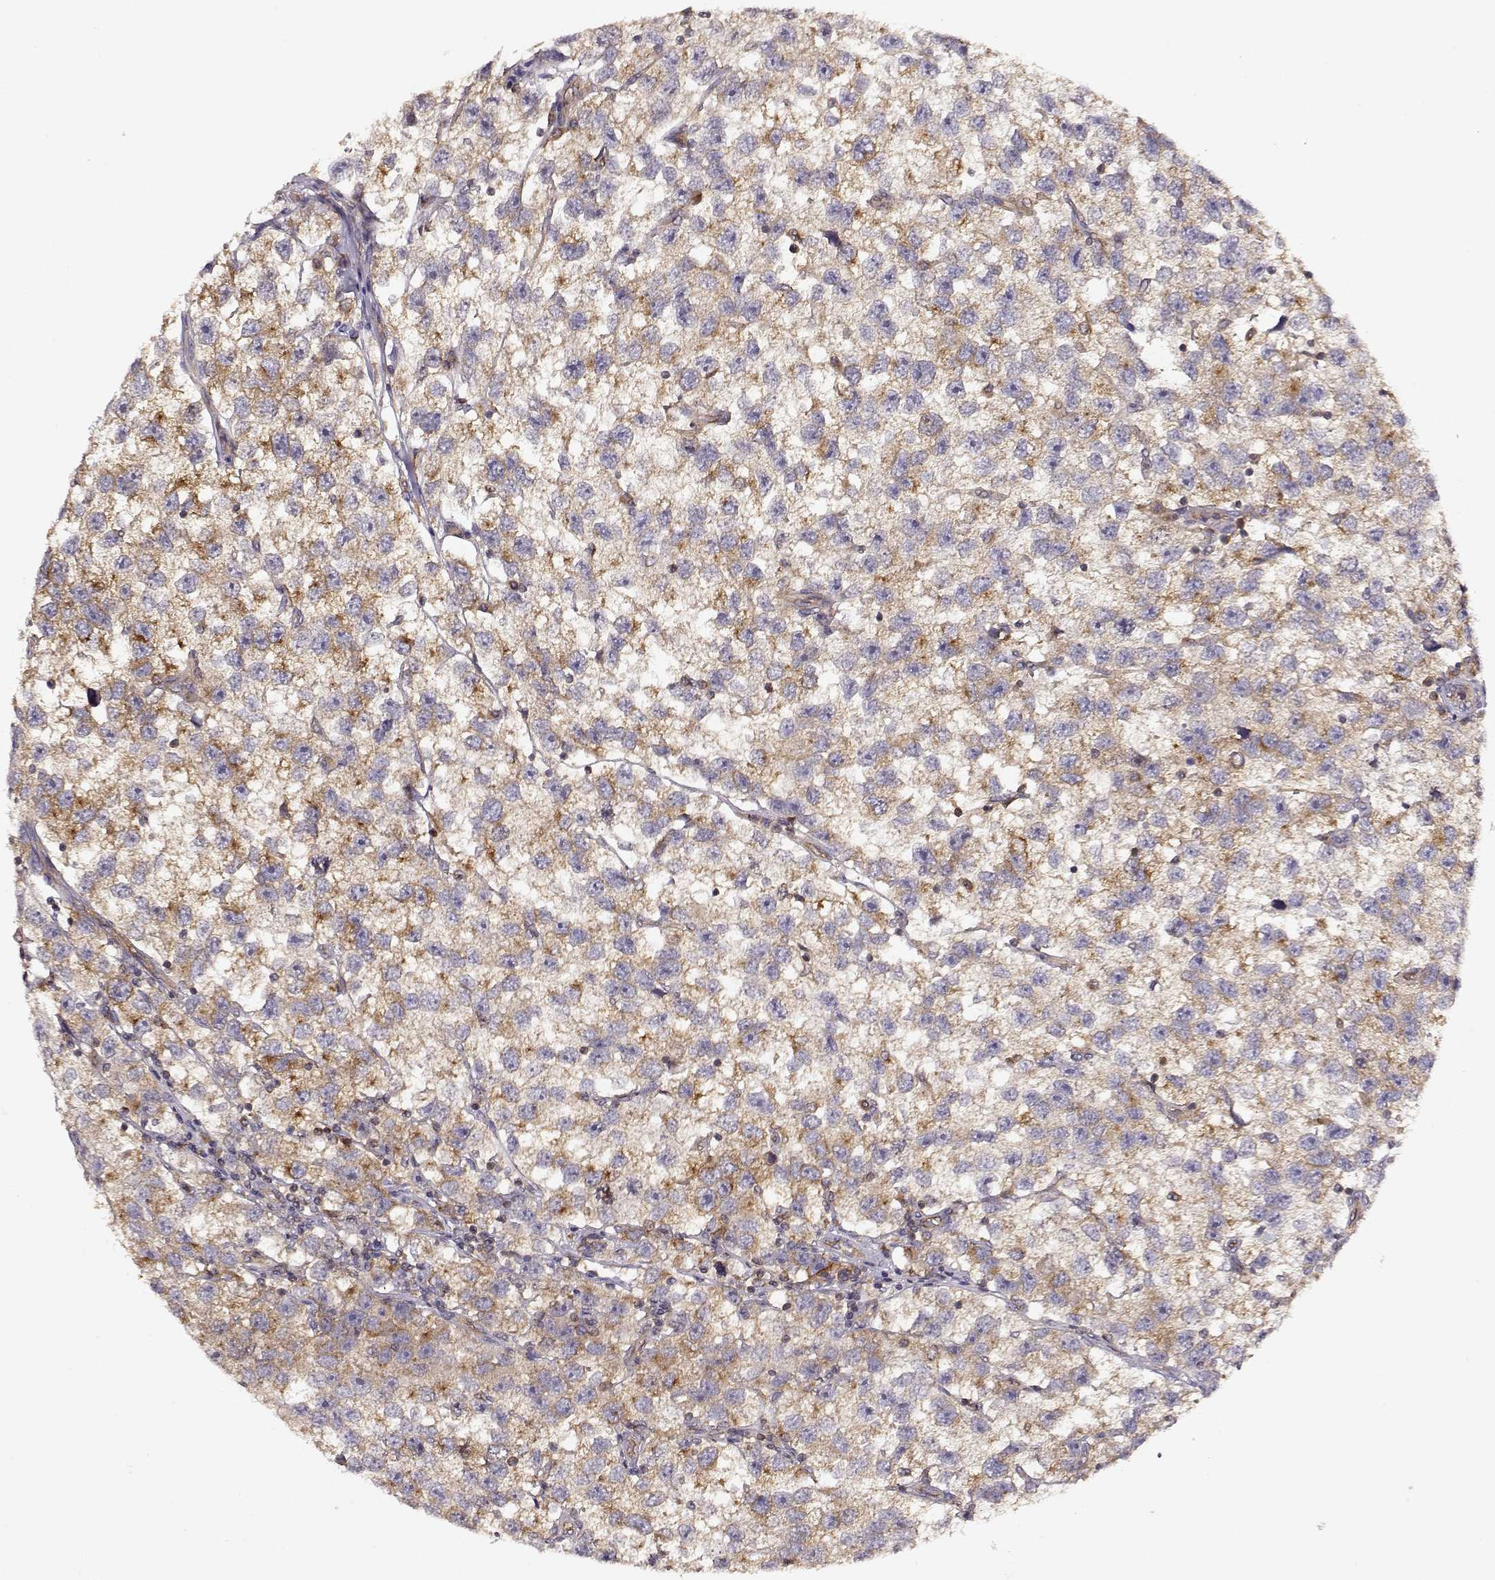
{"staining": {"intensity": "moderate", "quantity": "<25%", "location": "cytoplasmic/membranous"}, "tissue": "testis cancer", "cell_type": "Tumor cells", "image_type": "cancer", "snomed": [{"axis": "morphology", "description": "Seminoma, NOS"}, {"axis": "topography", "description": "Testis"}], "caption": "The photomicrograph exhibits immunohistochemical staining of testis cancer (seminoma). There is moderate cytoplasmic/membranous staining is identified in about <25% of tumor cells. (IHC, brightfield microscopy, high magnification).", "gene": "ARHGEF2", "patient": {"sex": "male", "age": 26}}